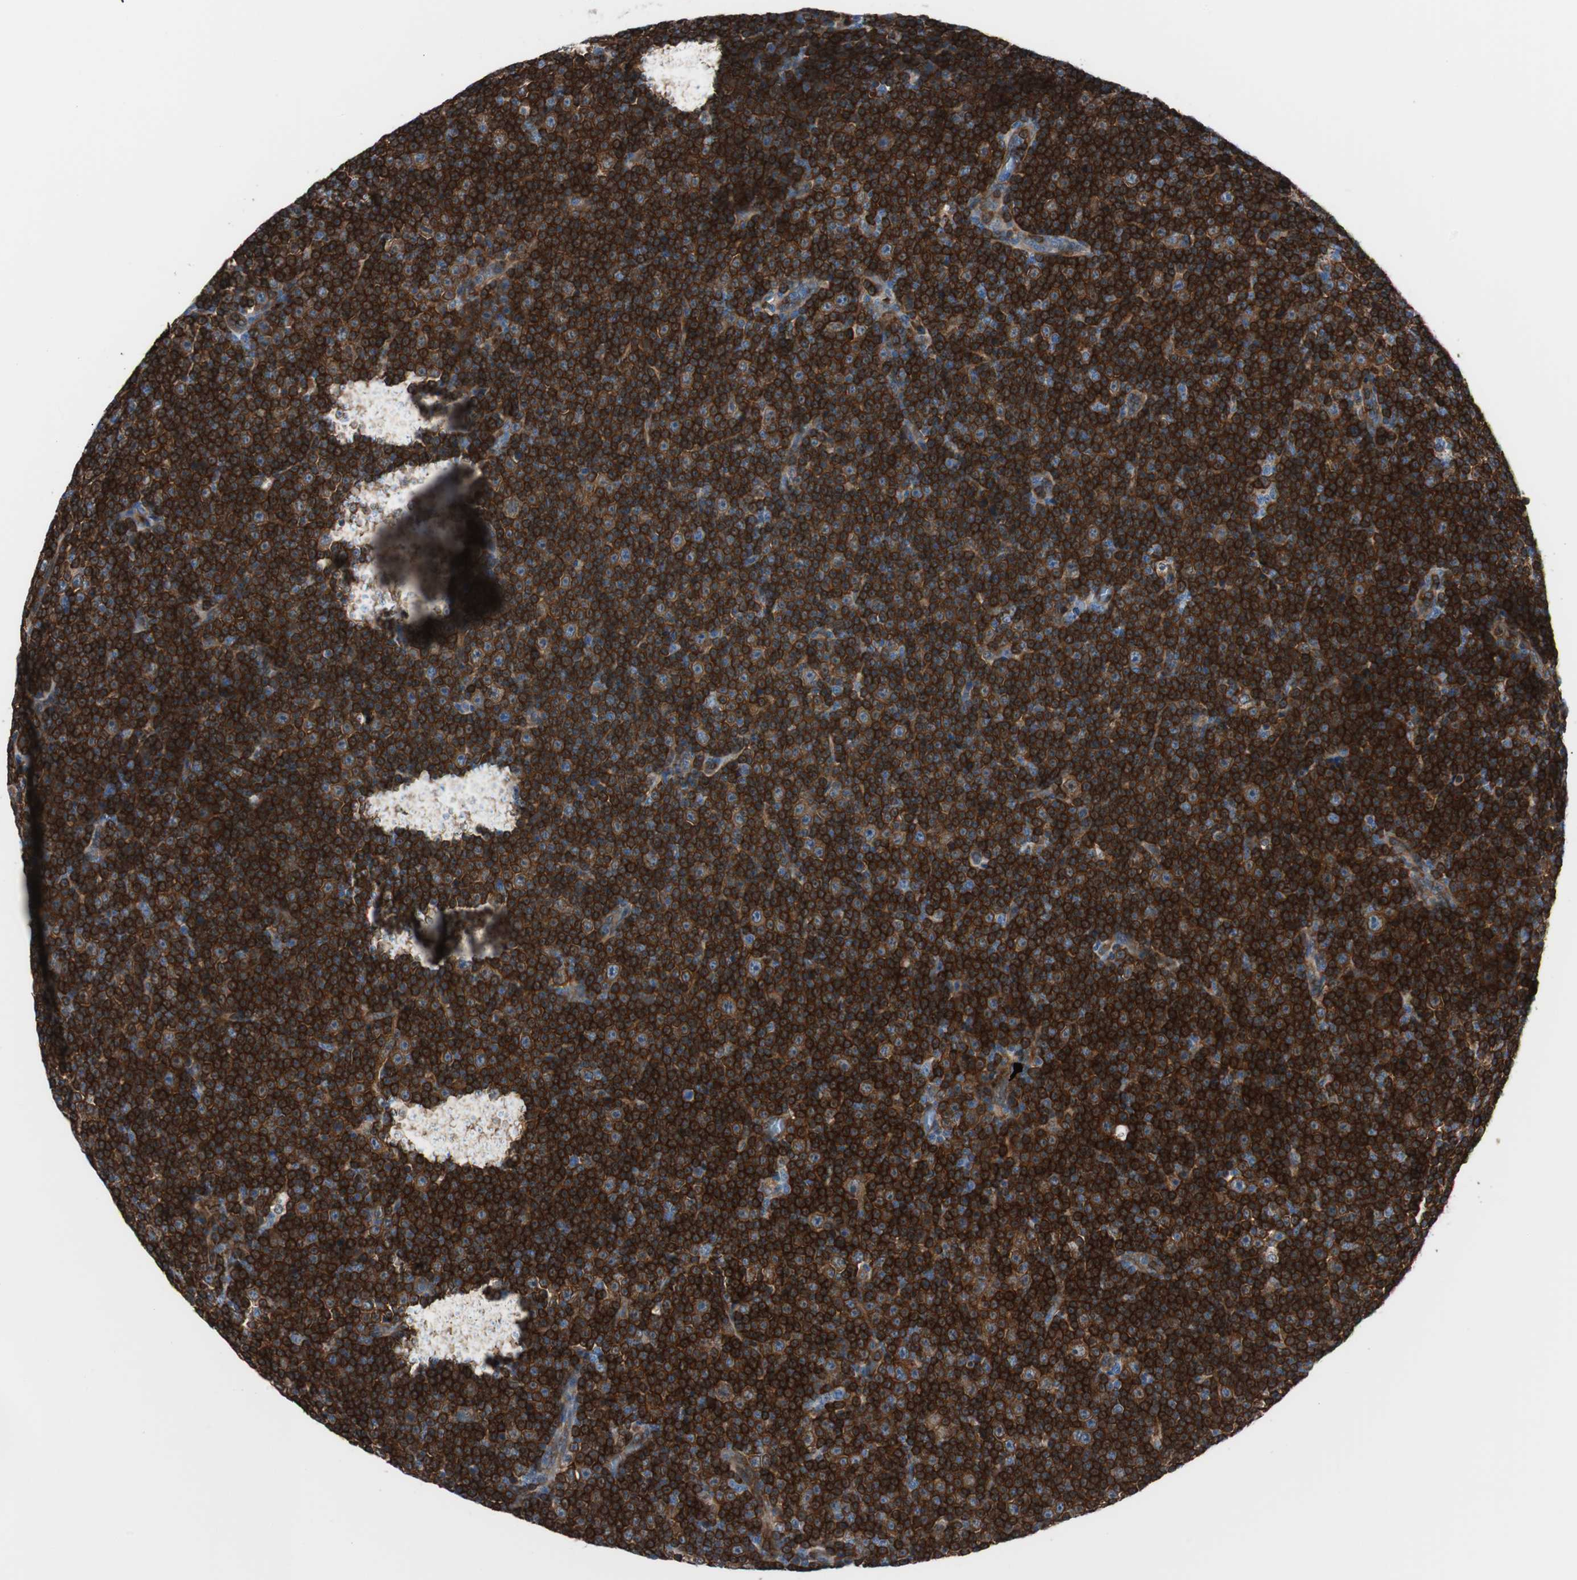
{"staining": {"intensity": "strong", "quantity": ">75%", "location": "cytoplasmic/membranous"}, "tissue": "lymphoma", "cell_type": "Tumor cells", "image_type": "cancer", "snomed": [{"axis": "morphology", "description": "Malignant lymphoma, non-Hodgkin's type, Low grade"}, {"axis": "topography", "description": "Lymph node"}], "caption": "Immunohistochemical staining of lymphoma reveals high levels of strong cytoplasmic/membranous protein expression in approximately >75% of tumor cells.", "gene": "SWAP70", "patient": {"sex": "female", "age": 67}}